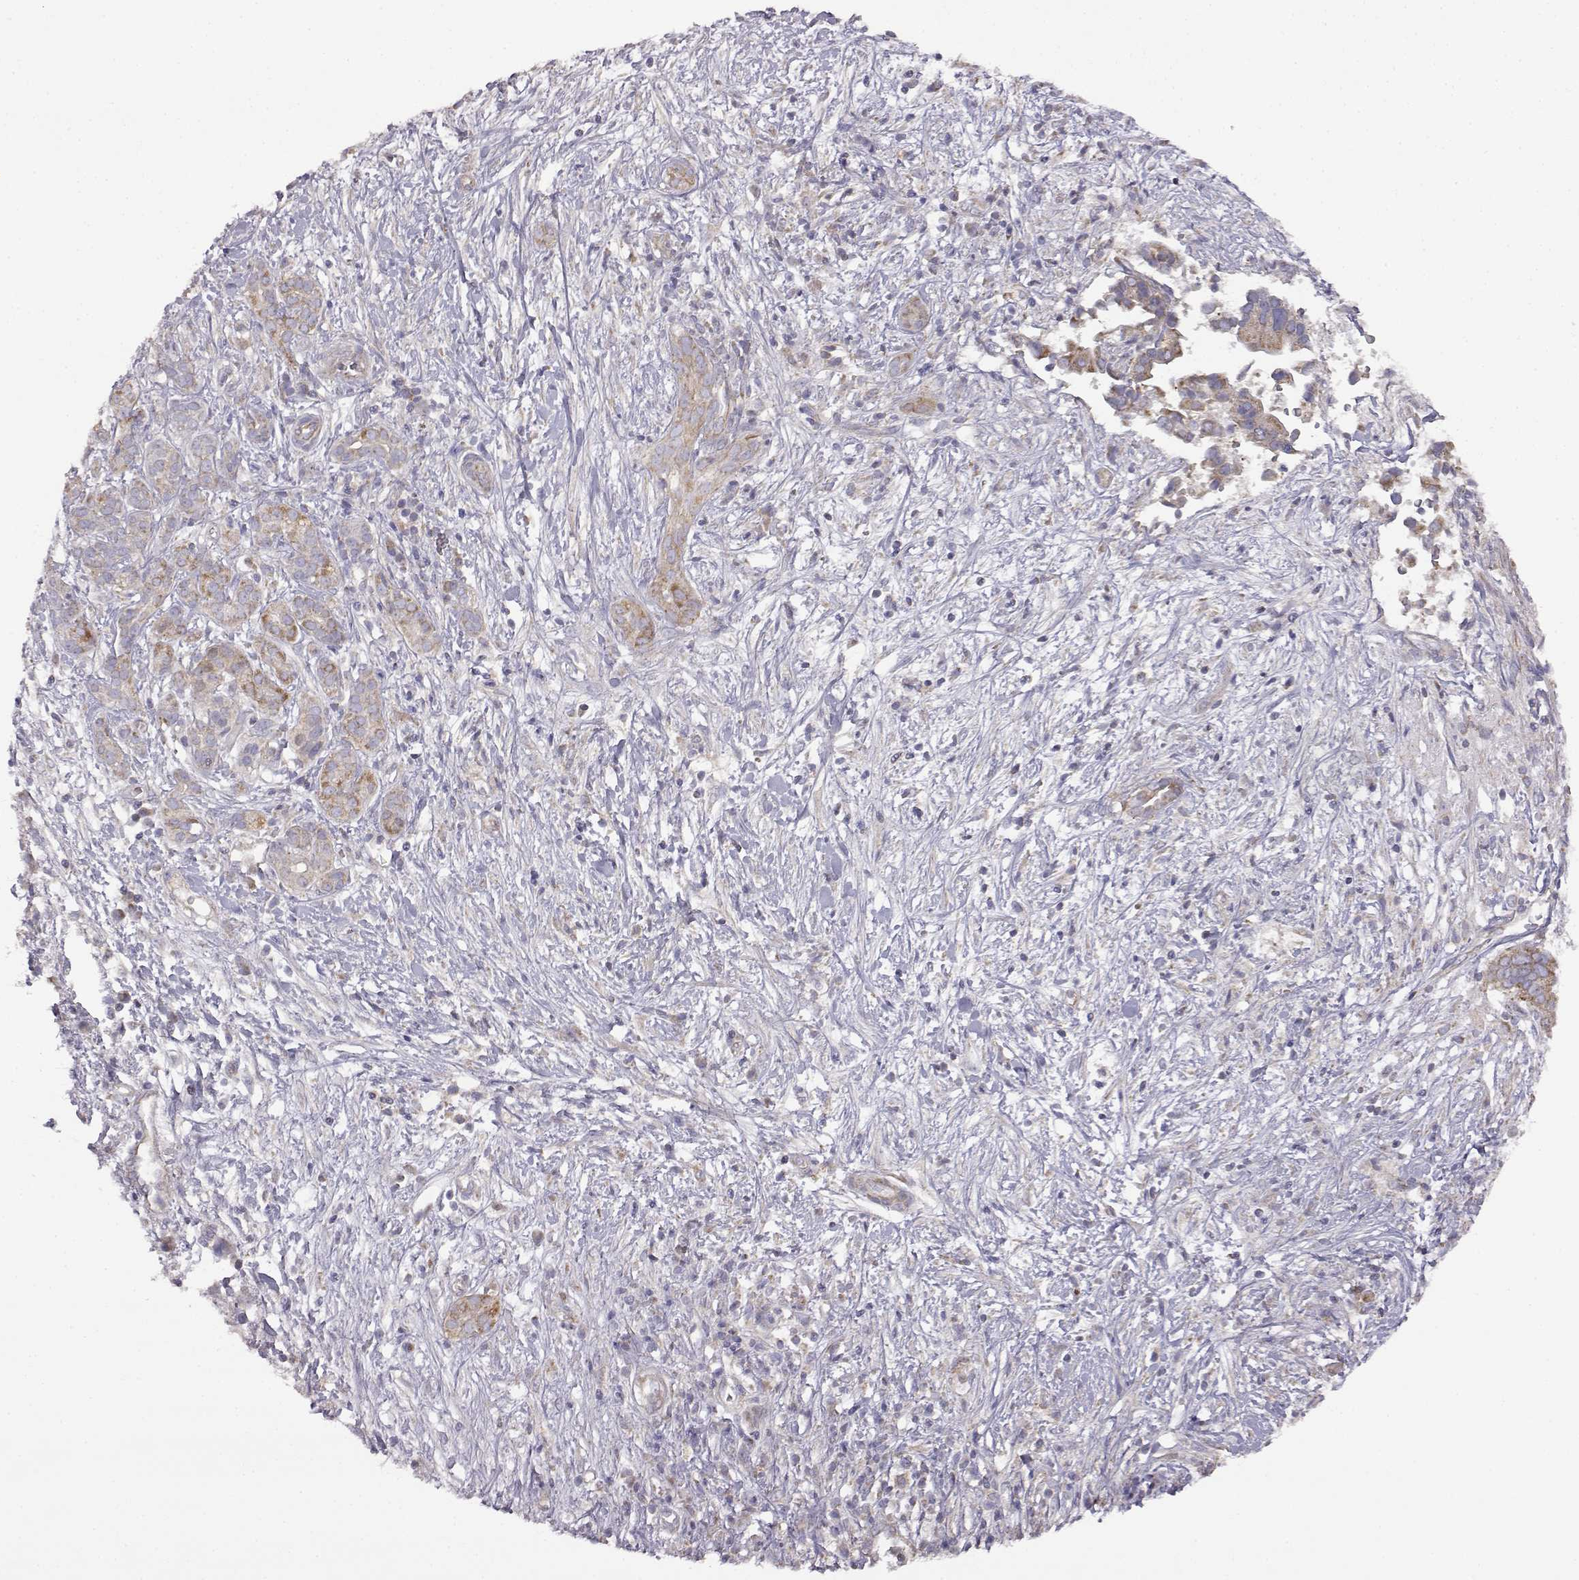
{"staining": {"intensity": "moderate", "quantity": "25%-75%", "location": "cytoplasmic/membranous"}, "tissue": "pancreatic cancer", "cell_type": "Tumor cells", "image_type": "cancer", "snomed": [{"axis": "morphology", "description": "Adenocarcinoma, NOS"}, {"axis": "topography", "description": "Pancreas"}], "caption": "Tumor cells demonstrate medium levels of moderate cytoplasmic/membranous expression in about 25%-75% of cells in pancreatic cancer. (brown staining indicates protein expression, while blue staining denotes nuclei).", "gene": "DDC", "patient": {"sex": "male", "age": 61}}